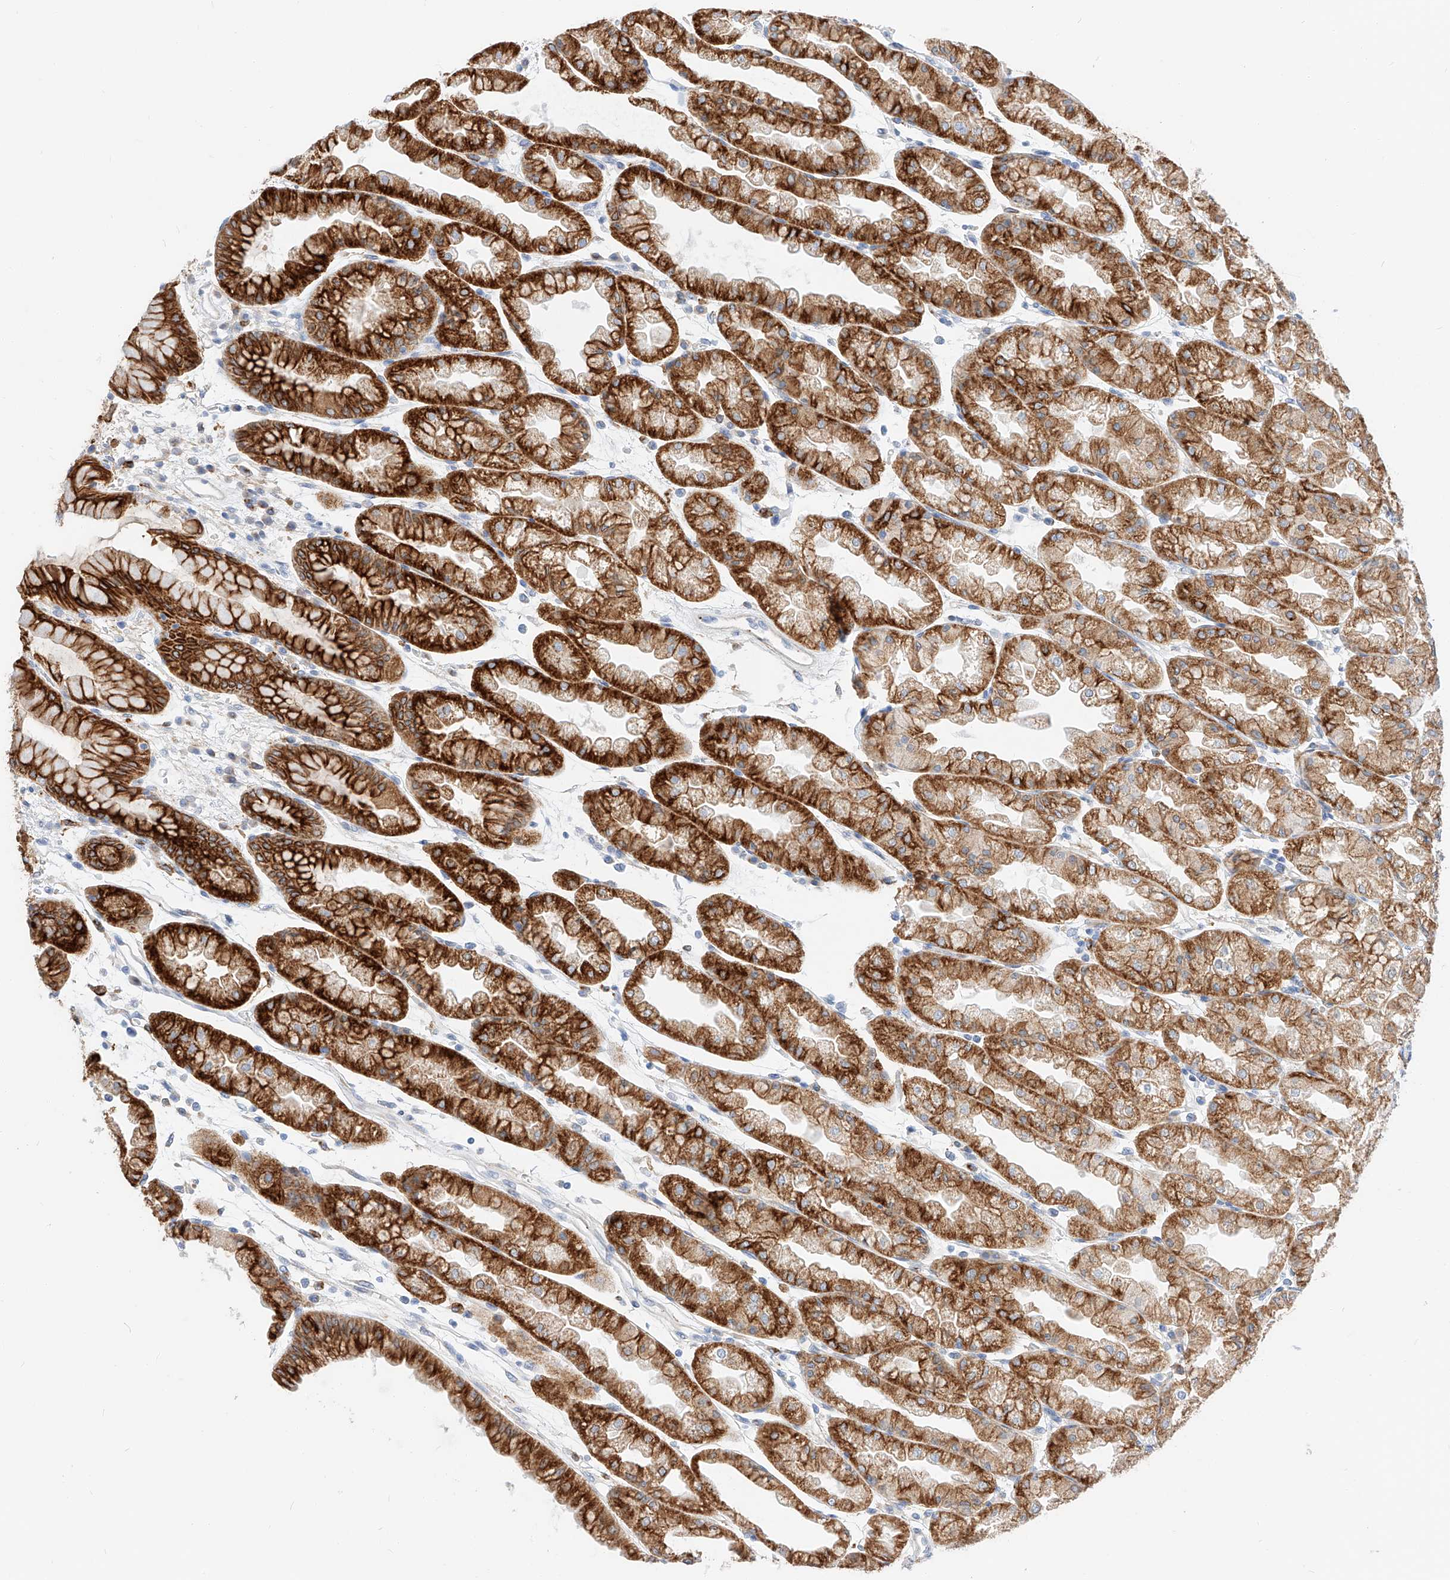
{"staining": {"intensity": "strong", "quantity": ">75%", "location": "cytoplasmic/membranous"}, "tissue": "stomach", "cell_type": "Glandular cells", "image_type": "normal", "snomed": [{"axis": "morphology", "description": "Normal tissue, NOS"}, {"axis": "topography", "description": "Stomach, upper"}], "caption": "Stomach stained for a protein displays strong cytoplasmic/membranous positivity in glandular cells. Immunohistochemistry (ihc) stains the protein in brown and the nuclei are stained blue.", "gene": "MAP7", "patient": {"sex": "male", "age": 47}}